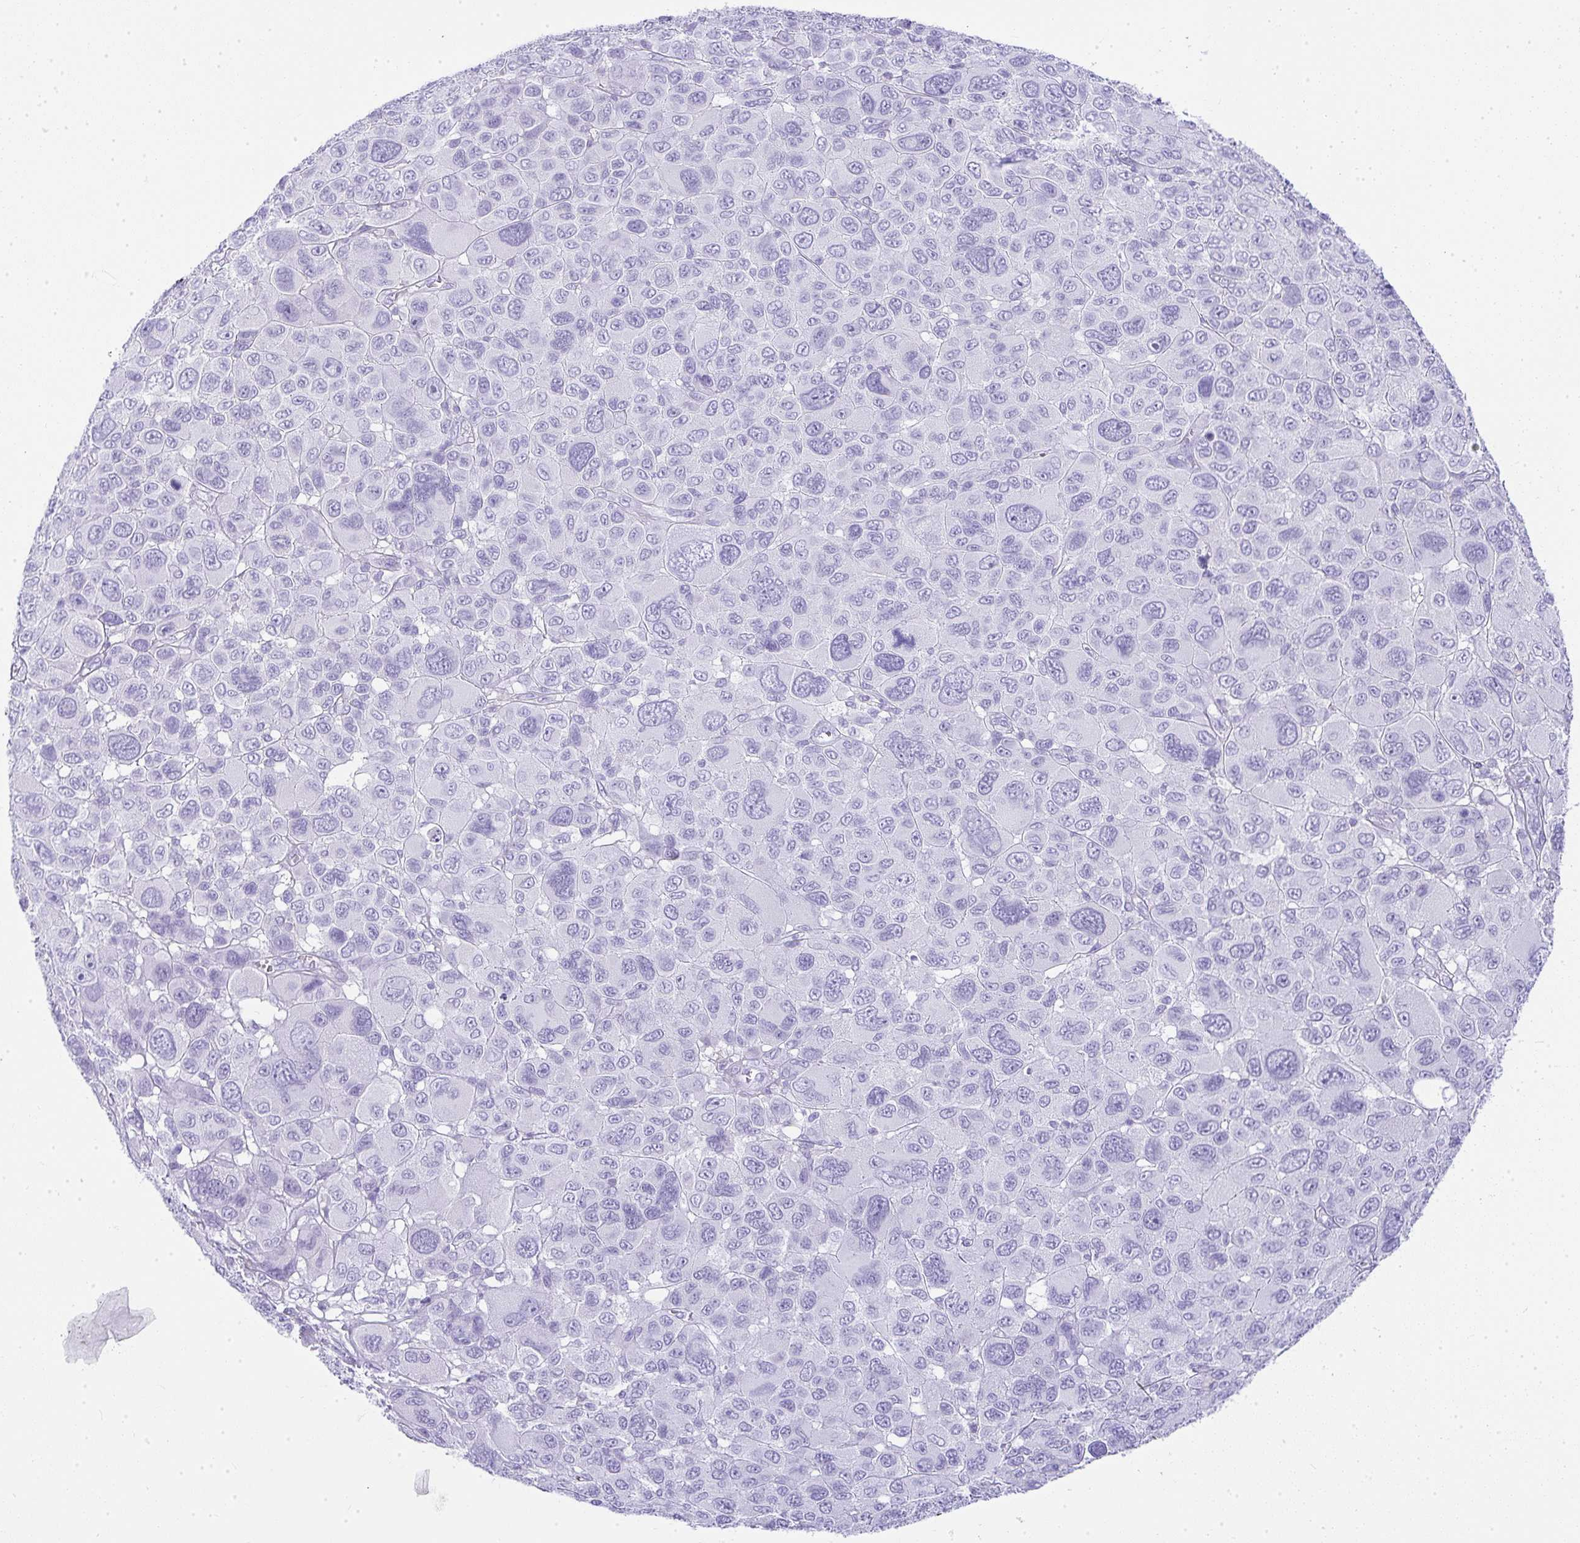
{"staining": {"intensity": "negative", "quantity": "none", "location": "none"}, "tissue": "melanoma", "cell_type": "Tumor cells", "image_type": "cancer", "snomed": [{"axis": "morphology", "description": "Malignant melanoma, NOS"}, {"axis": "topography", "description": "Skin"}], "caption": "High power microscopy histopathology image of an immunohistochemistry (IHC) micrograph of melanoma, revealing no significant expression in tumor cells.", "gene": "CDADC1", "patient": {"sex": "female", "age": 66}}